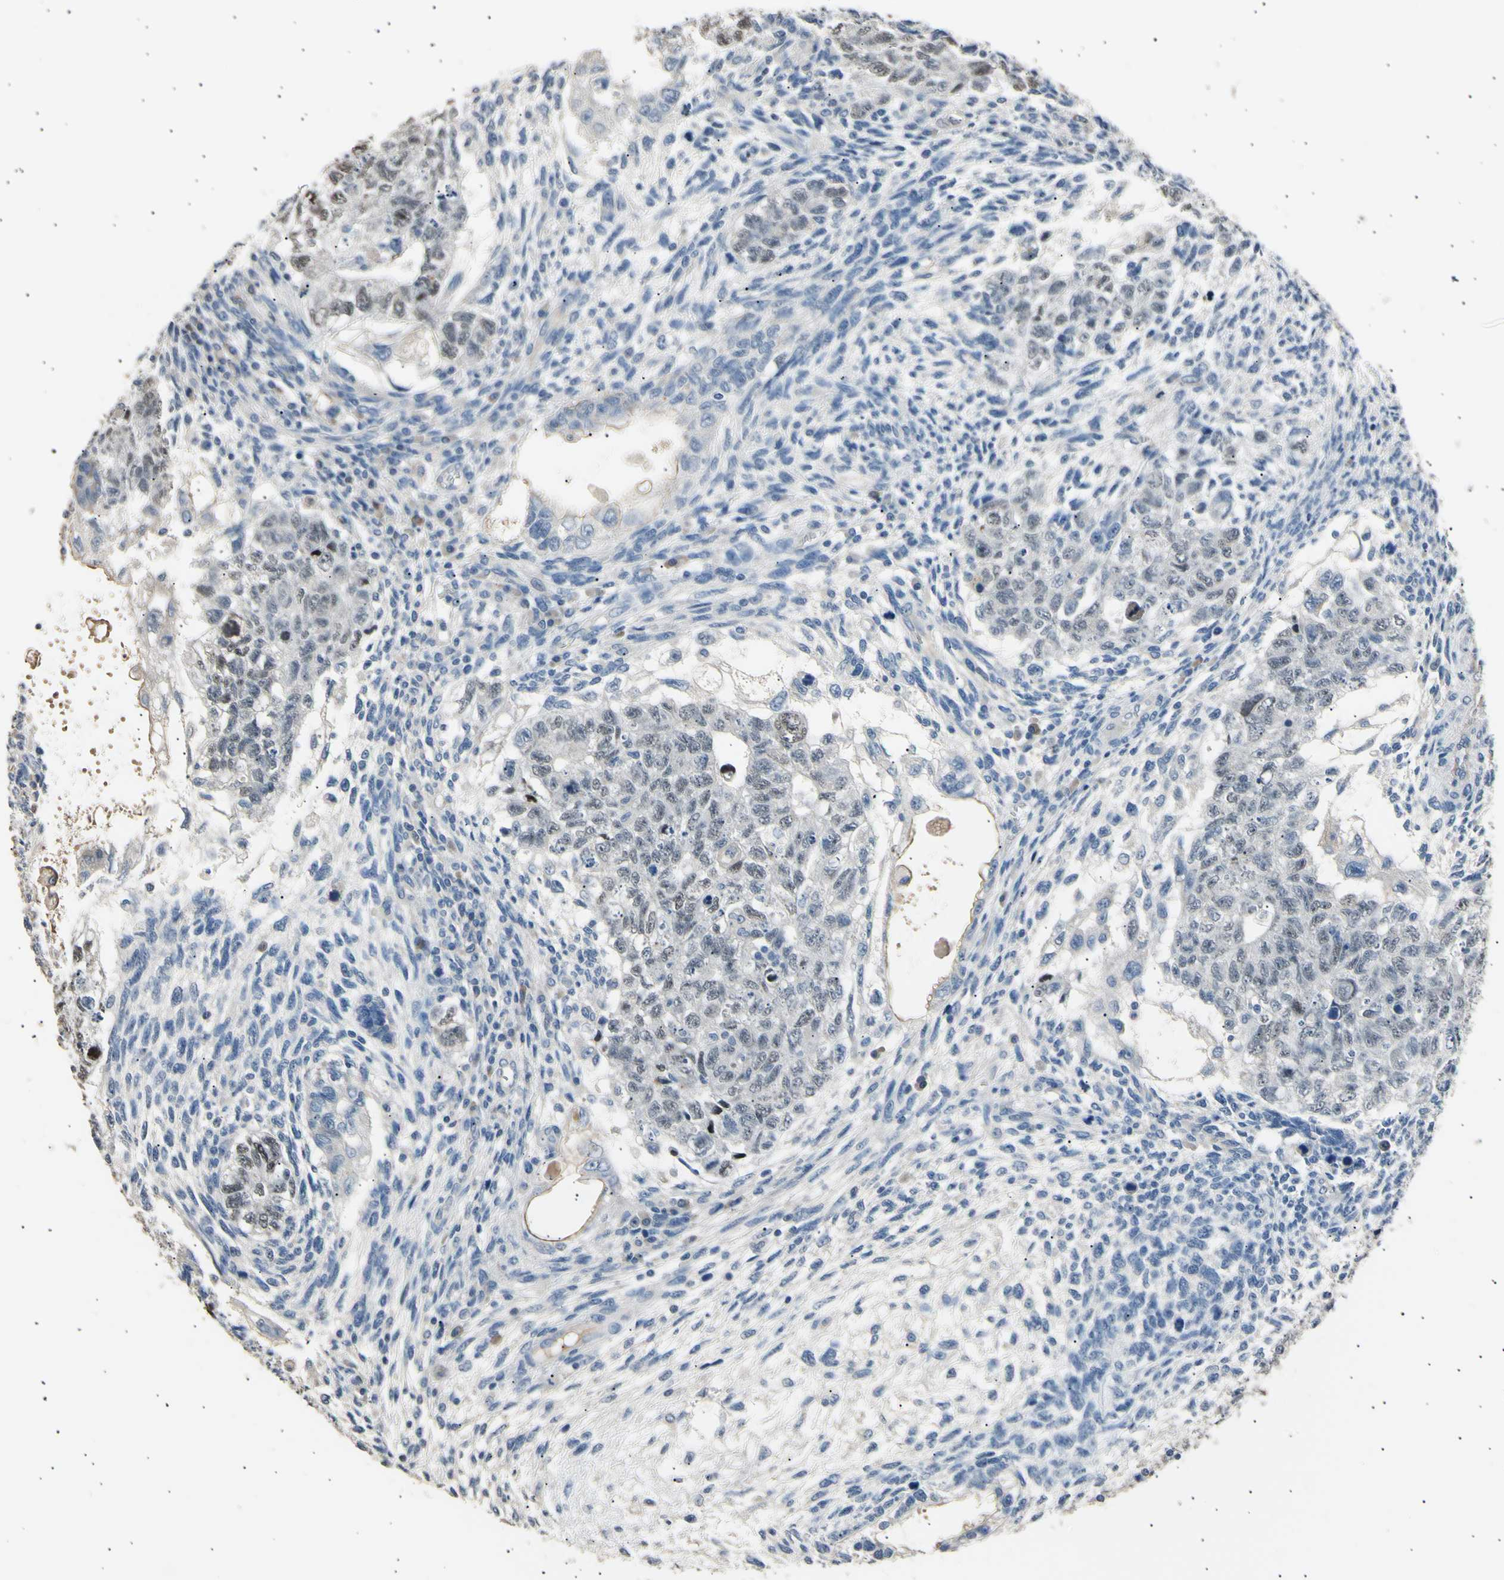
{"staining": {"intensity": "weak", "quantity": "<25%", "location": "nuclear"}, "tissue": "testis cancer", "cell_type": "Tumor cells", "image_type": "cancer", "snomed": [{"axis": "morphology", "description": "Normal tissue, NOS"}, {"axis": "morphology", "description": "Carcinoma, Embryonal, NOS"}, {"axis": "topography", "description": "Testis"}], "caption": "High magnification brightfield microscopy of embryonal carcinoma (testis) stained with DAB (brown) and counterstained with hematoxylin (blue): tumor cells show no significant positivity.", "gene": "LDLR", "patient": {"sex": "male", "age": 36}}